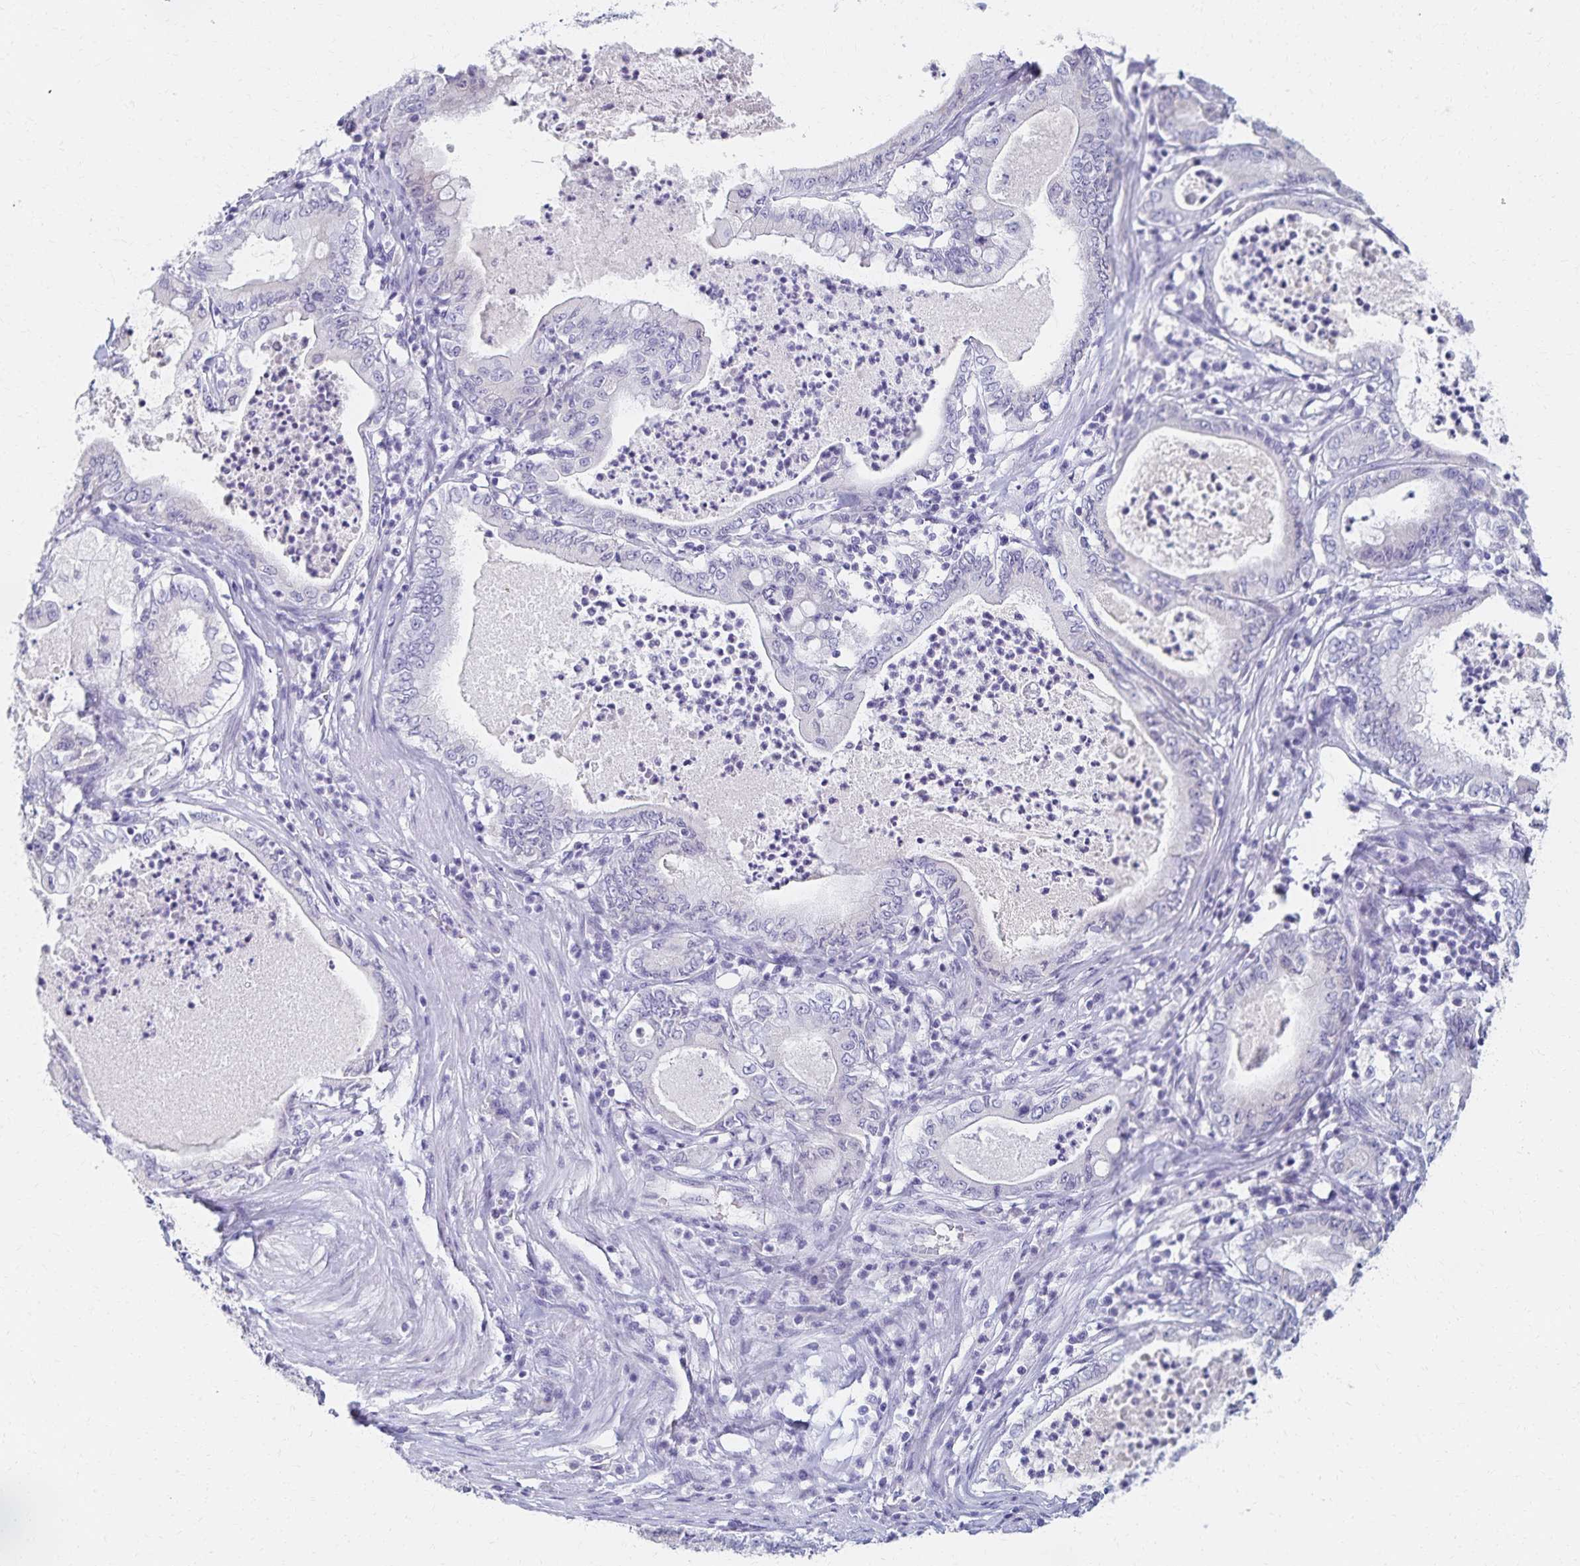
{"staining": {"intensity": "negative", "quantity": "none", "location": "none"}, "tissue": "pancreatic cancer", "cell_type": "Tumor cells", "image_type": "cancer", "snomed": [{"axis": "morphology", "description": "Adenocarcinoma, NOS"}, {"axis": "topography", "description": "Pancreas"}], "caption": "Human pancreatic cancer stained for a protein using immunohistochemistry demonstrates no staining in tumor cells.", "gene": "C2orf50", "patient": {"sex": "male", "age": 71}}